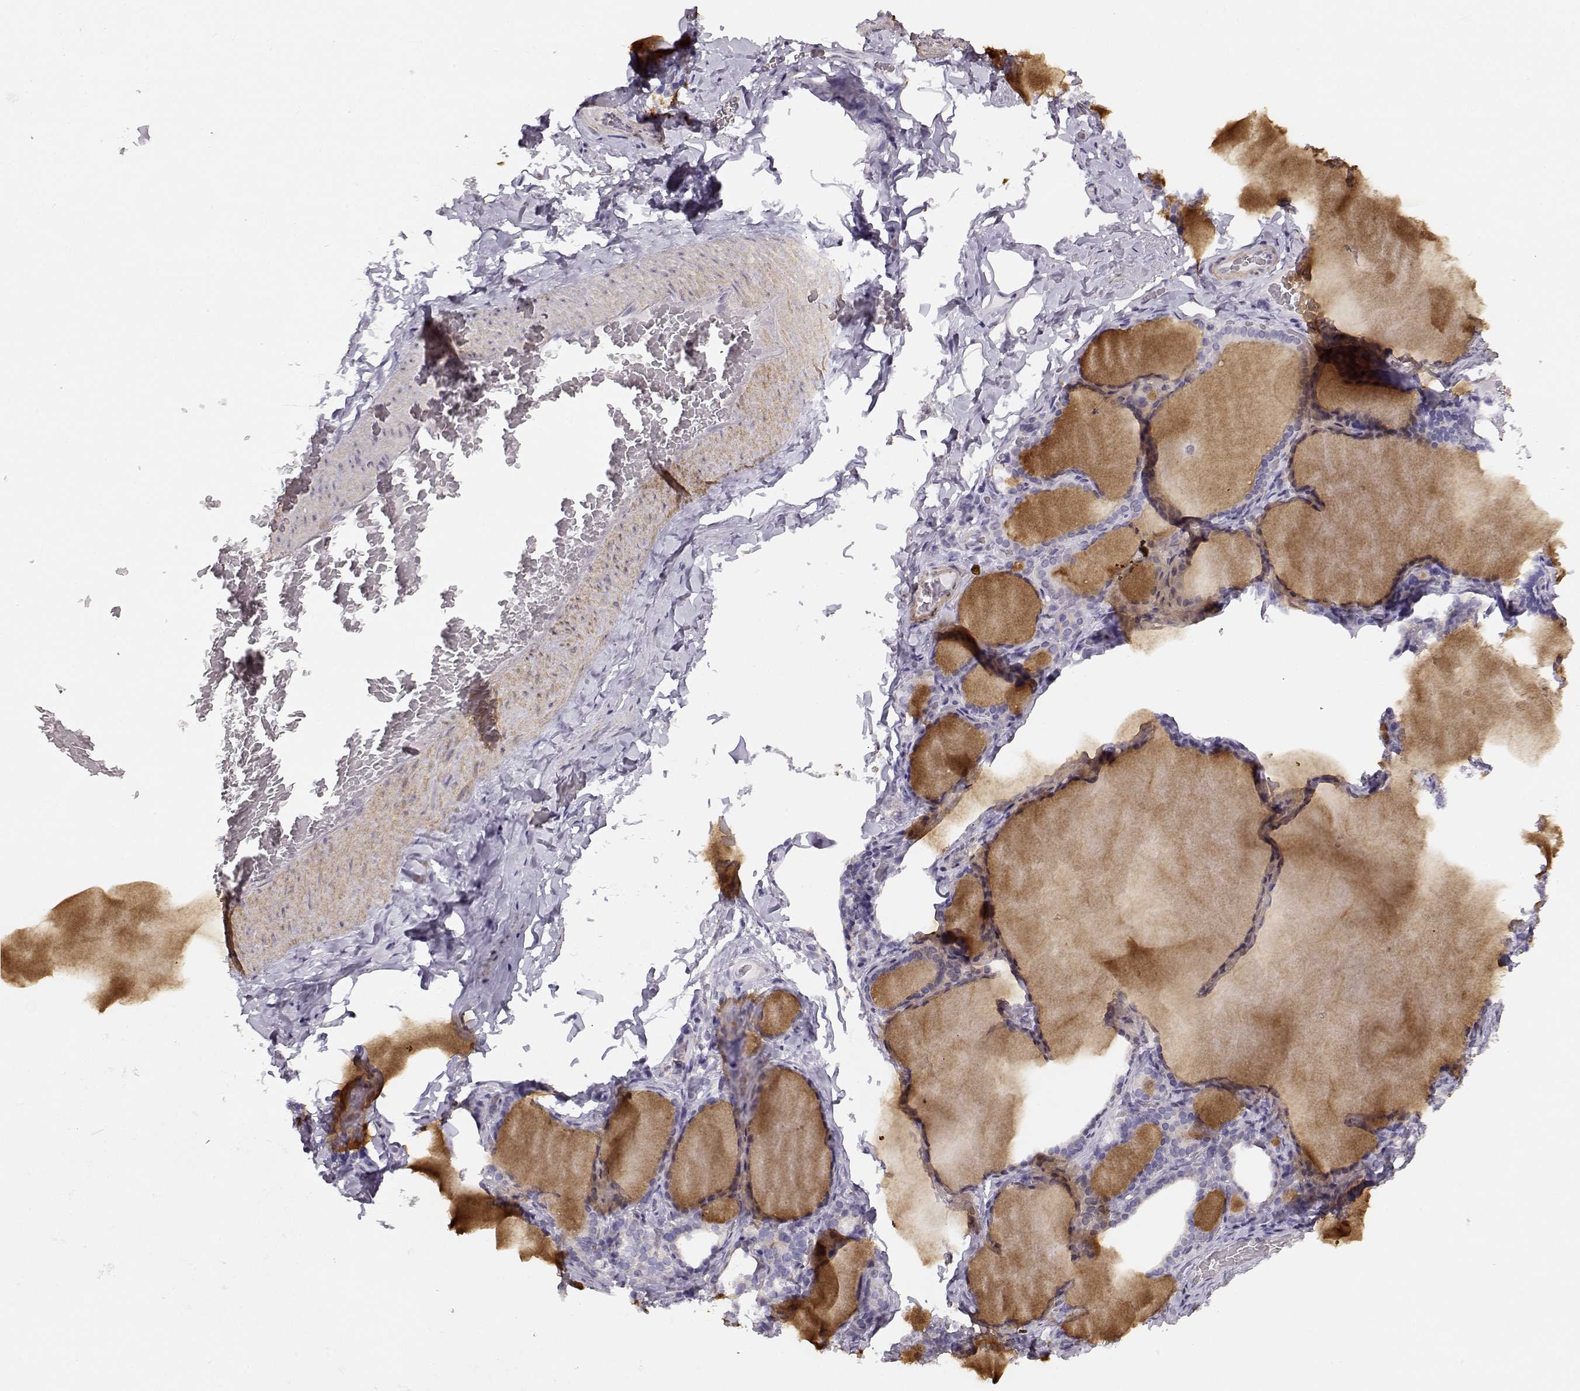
{"staining": {"intensity": "negative", "quantity": "none", "location": "none"}, "tissue": "thyroid gland", "cell_type": "Glandular cells", "image_type": "normal", "snomed": [{"axis": "morphology", "description": "Normal tissue, NOS"}, {"axis": "morphology", "description": "Hyperplasia, NOS"}, {"axis": "topography", "description": "Thyroid gland"}], "caption": "DAB immunohistochemical staining of normal thyroid gland exhibits no significant positivity in glandular cells.", "gene": "DAPL1", "patient": {"sex": "female", "age": 27}}